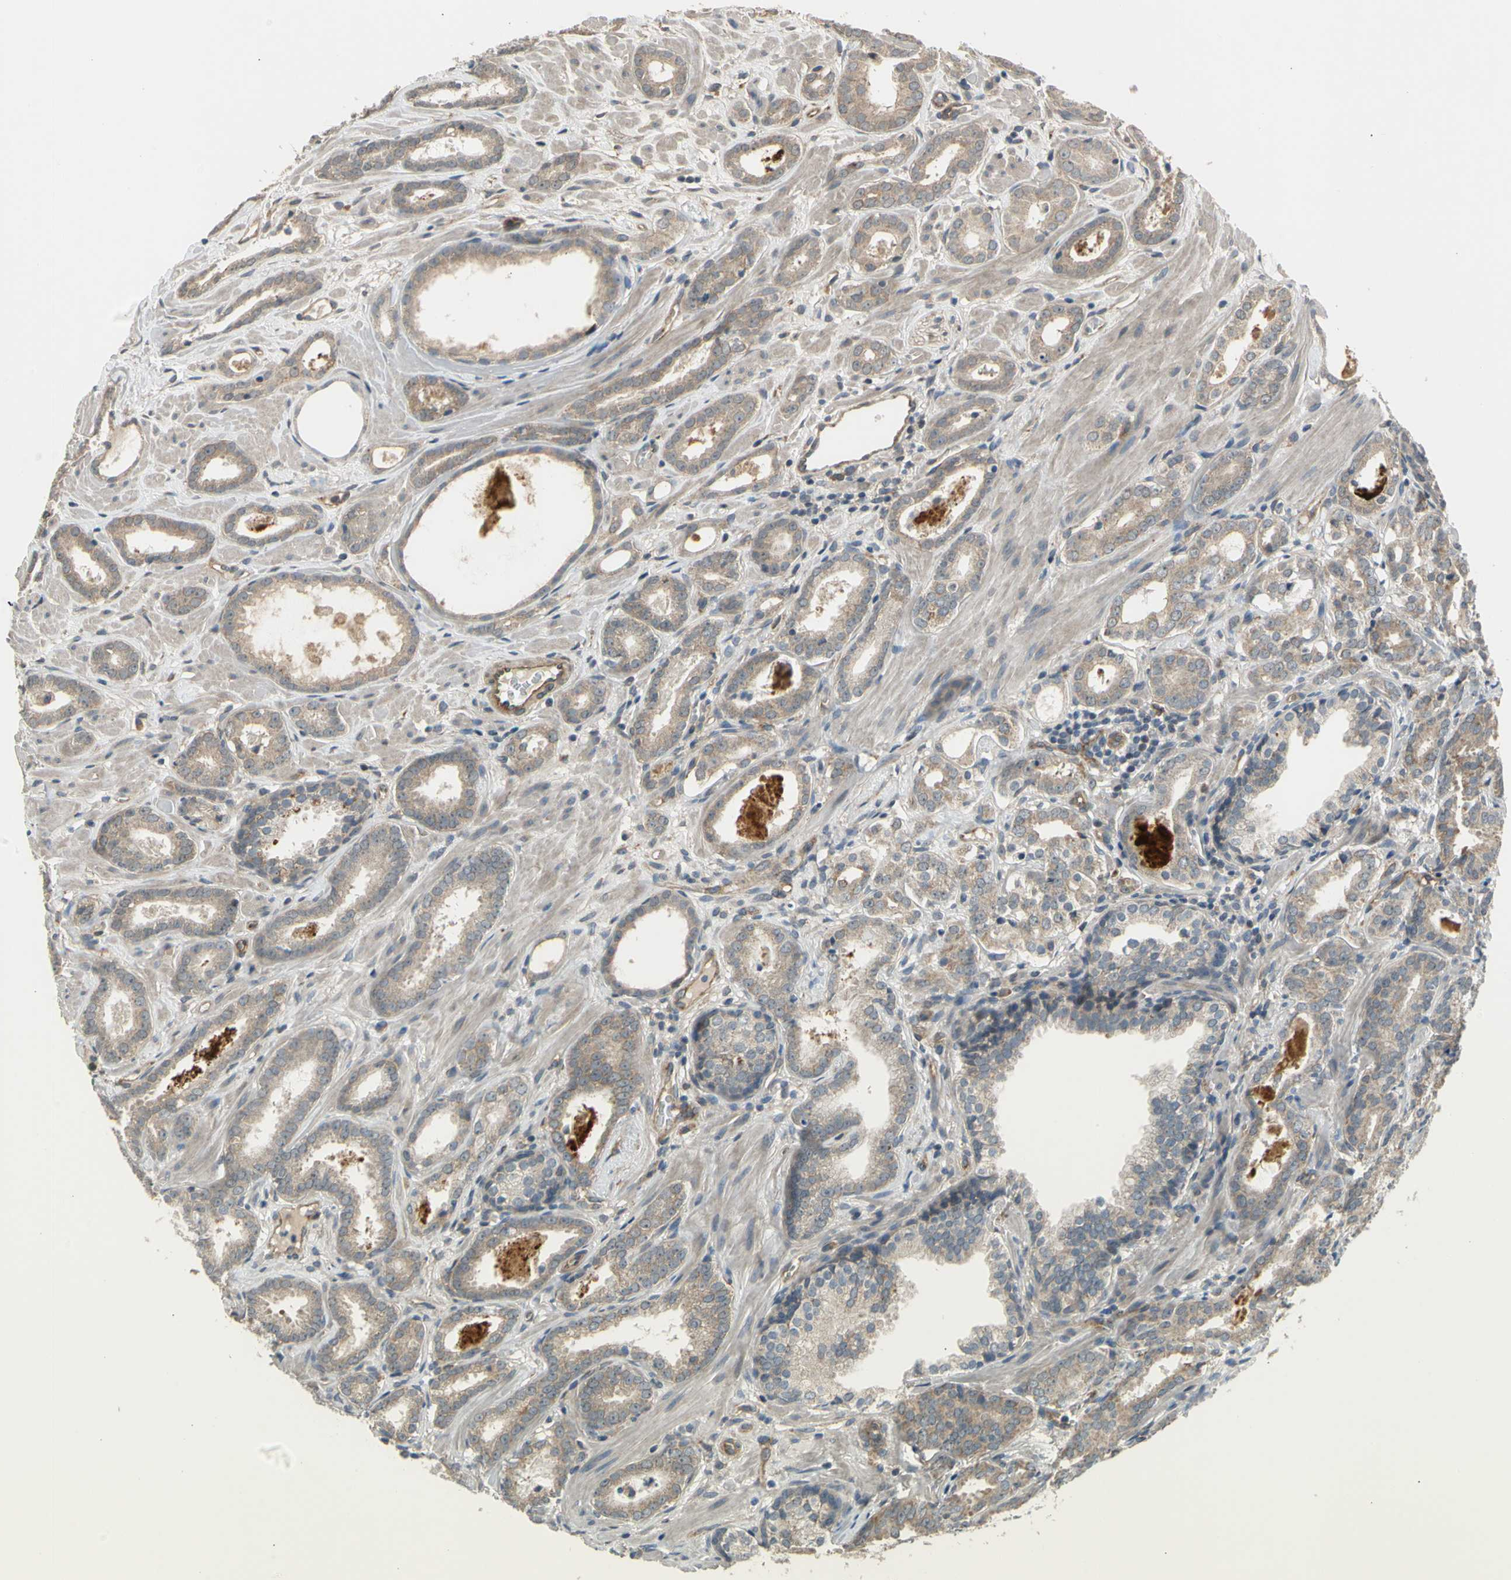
{"staining": {"intensity": "moderate", "quantity": ">75%", "location": "cytoplasmic/membranous"}, "tissue": "prostate cancer", "cell_type": "Tumor cells", "image_type": "cancer", "snomed": [{"axis": "morphology", "description": "Adenocarcinoma, Low grade"}, {"axis": "topography", "description": "Prostate"}], "caption": "A high-resolution image shows immunohistochemistry (IHC) staining of prostate cancer, which reveals moderate cytoplasmic/membranous staining in about >75% of tumor cells.", "gene": "EFNB2", "patient": {"sex": "male", "age": 57}}